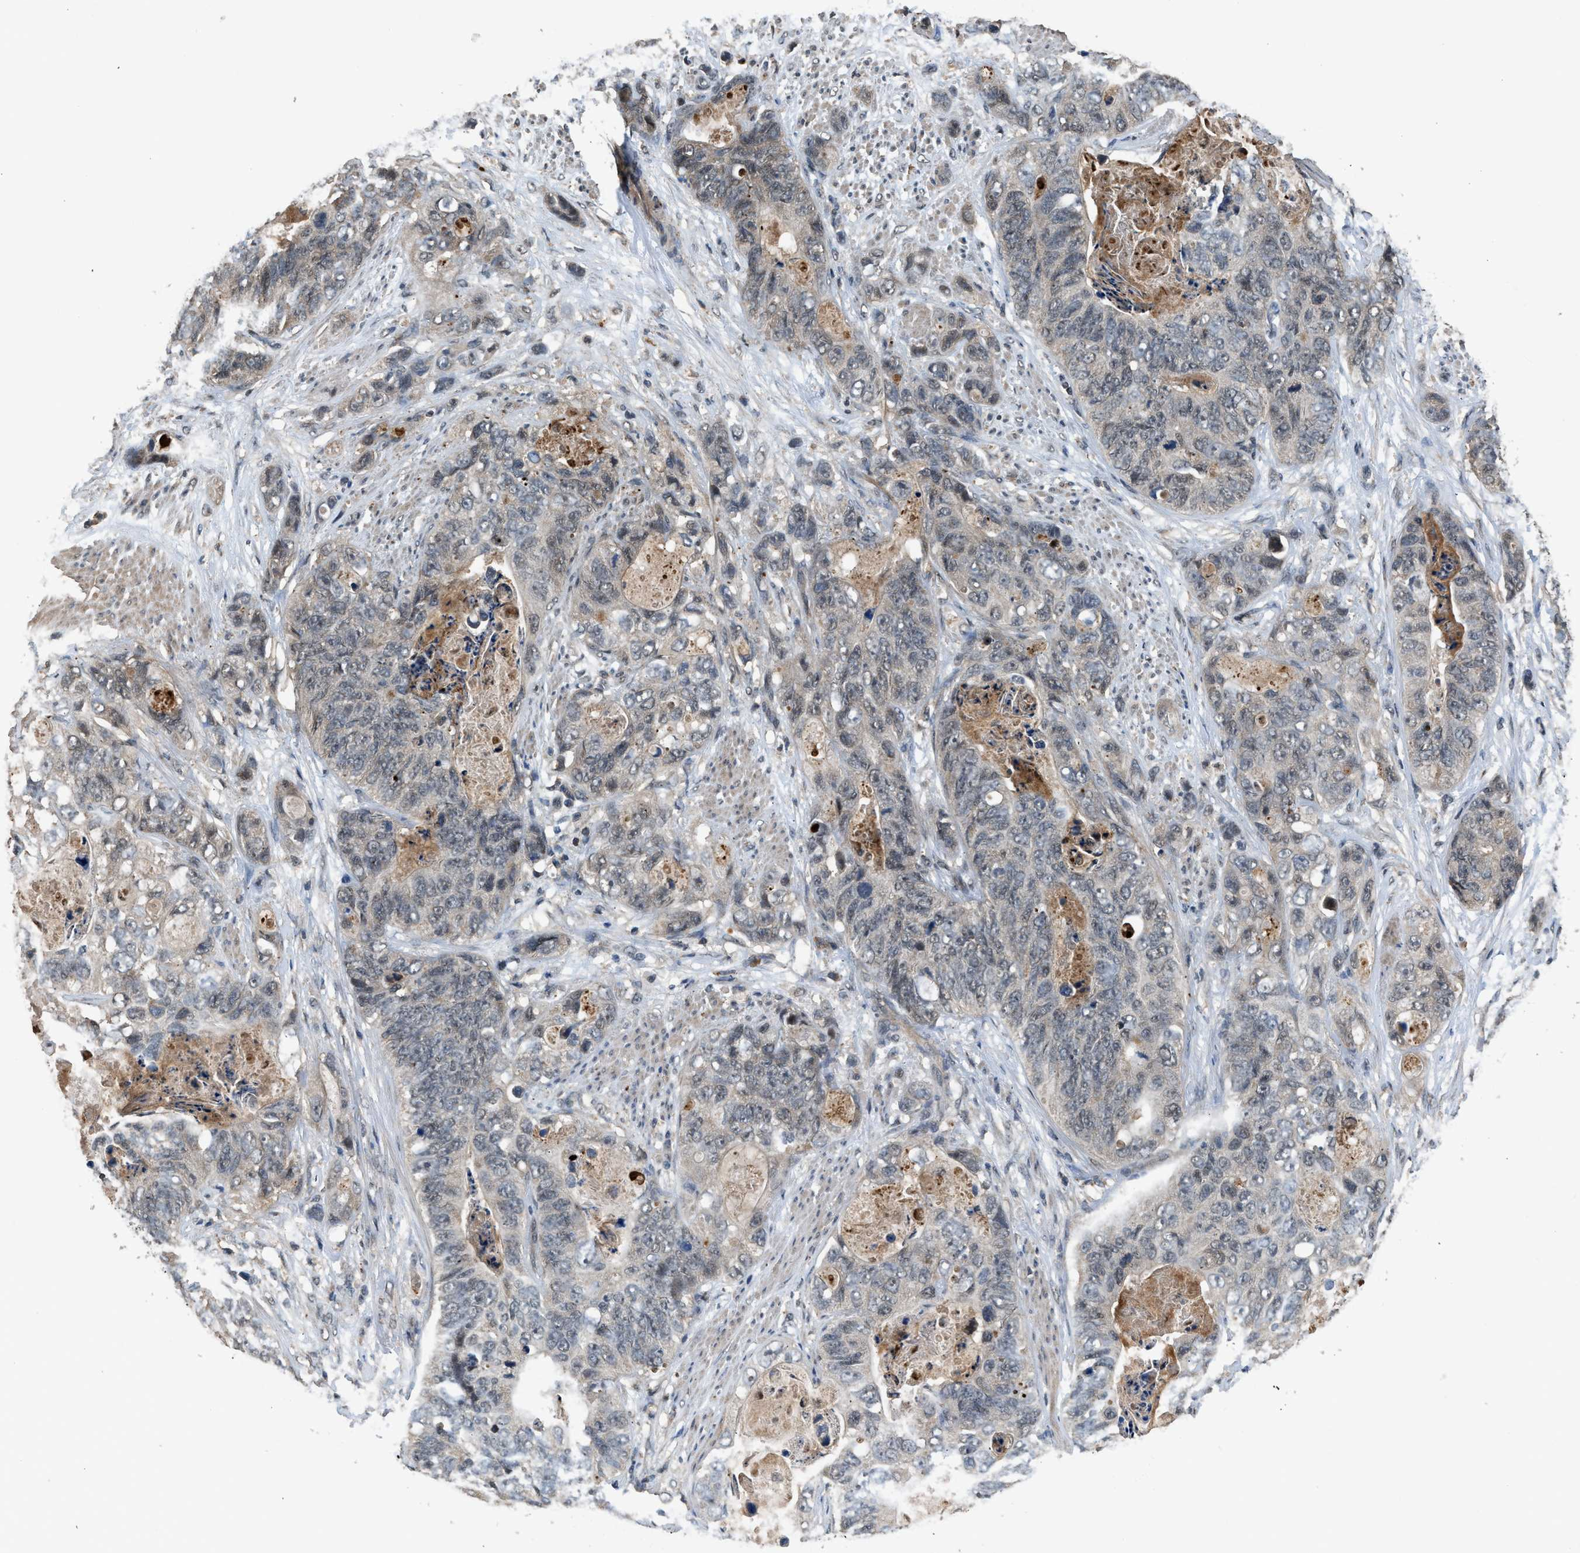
{"staining": {"intensity": "weak", "quantity": "<25%", "location": "cytoplasmic/membranous"}, "tissue": "stomach cancer", "cell_type": "Tumor cells", "image_type": "cancer", "snomed": [{"axis": "morphology", "description": "Adenocarcinoma, NOS"}, {"axis": "topography", "description": "Stomach"}], "caption": "Stomach cancer (adenocarcinoma) stained for a protein using IHC demonstrates no staining tumor cells.", "gene": "SLC15A4", "patient": {"sex": "female", "age": 89}}